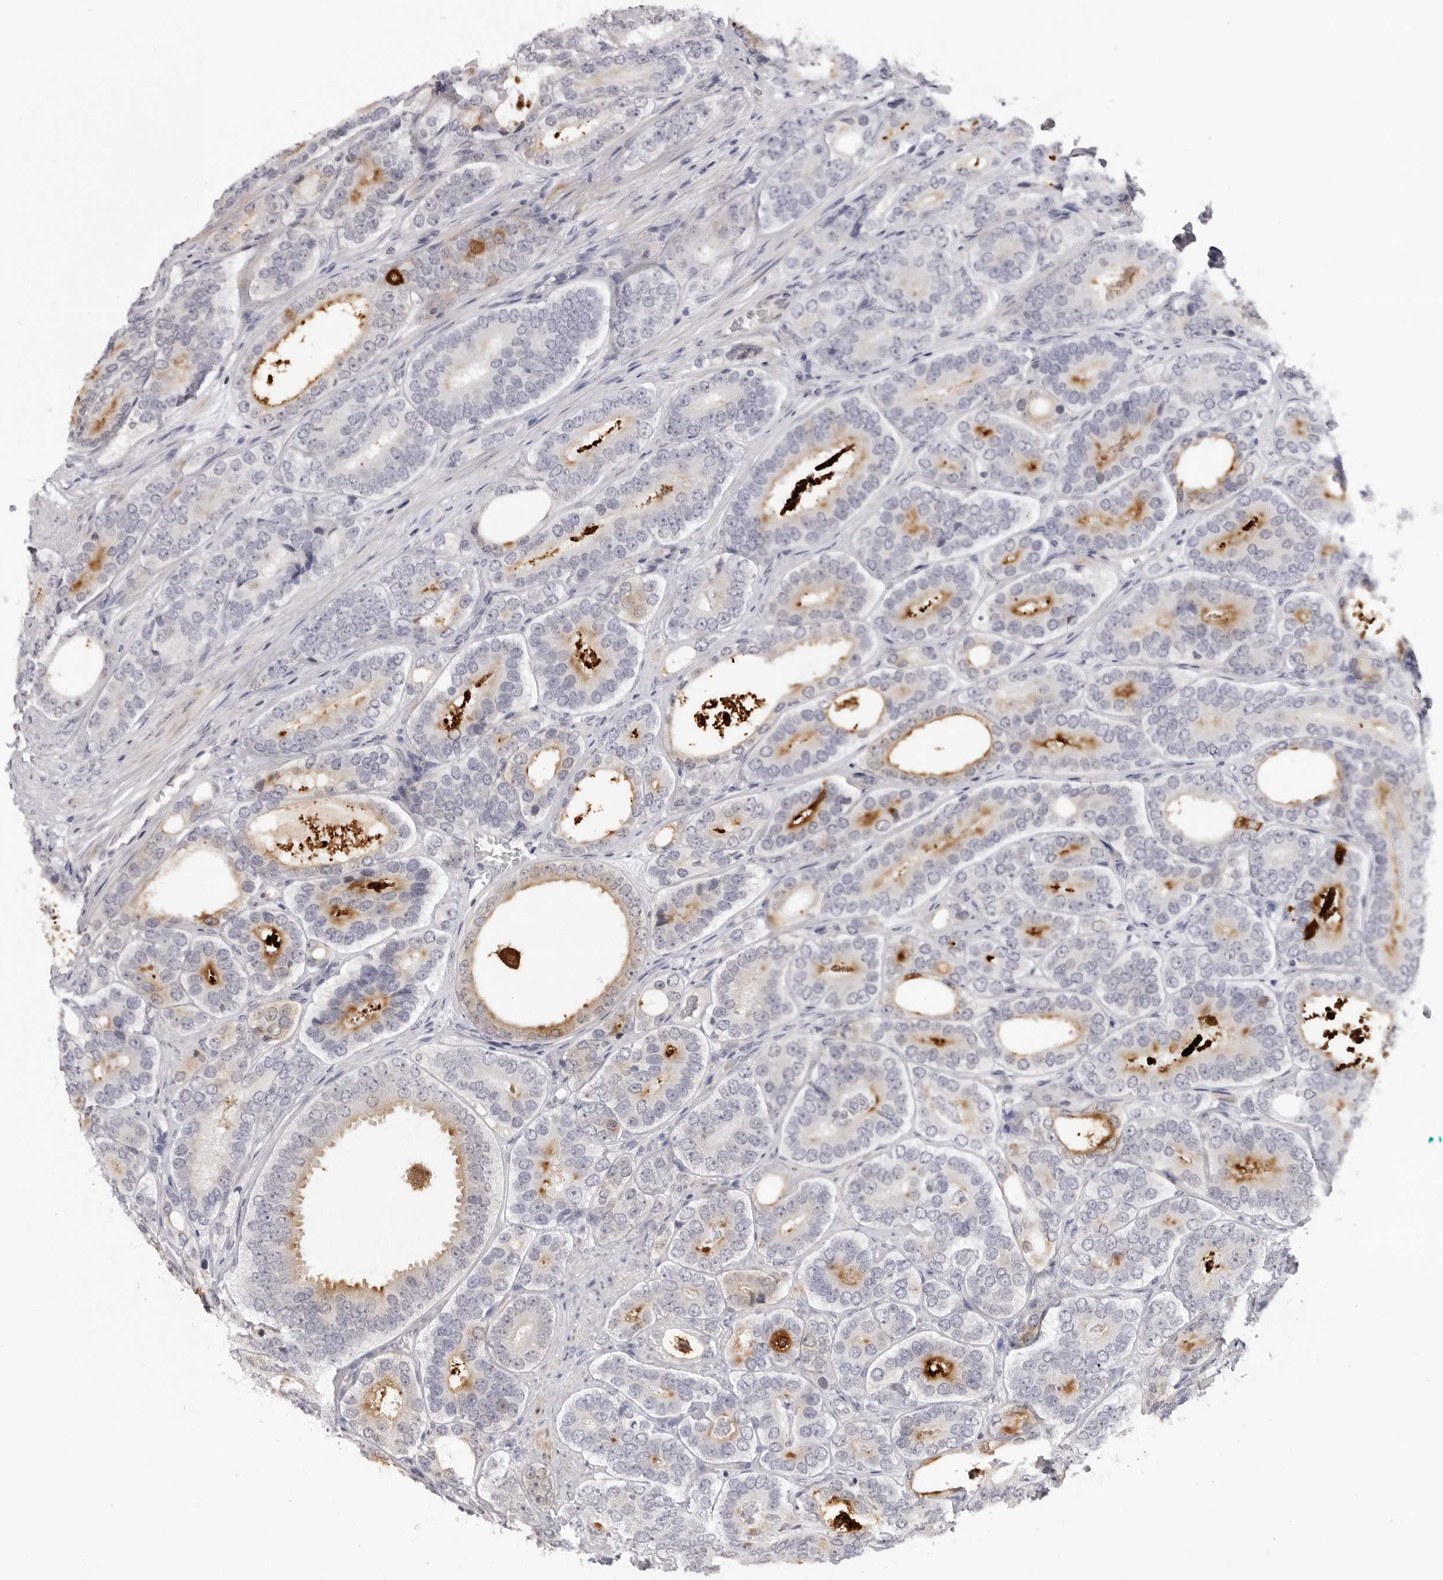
{"staining": {"intensity": "moderate", "quantity": "<25%", "location": "cytoplasmic/membranous"}, "tissue": "prostate cancer", "cell_type": "Tumor cells", "image_type": "cancer", "snomed": [{"axis": "morphology", "description": "Adenocarcinoma, High grade"}, {"axis": "topography", "description": "Prostate"}], "caption": "High-power microscopy captured an immunohistochemistry photomicrograph of high-grade adenocarcinoma (prostate), revealing moderate cytoplasmic/membranous staining in about <25% of tumor cells.", "gene": "SUGCT", "patient": {"sex": "male", "age": 56}}